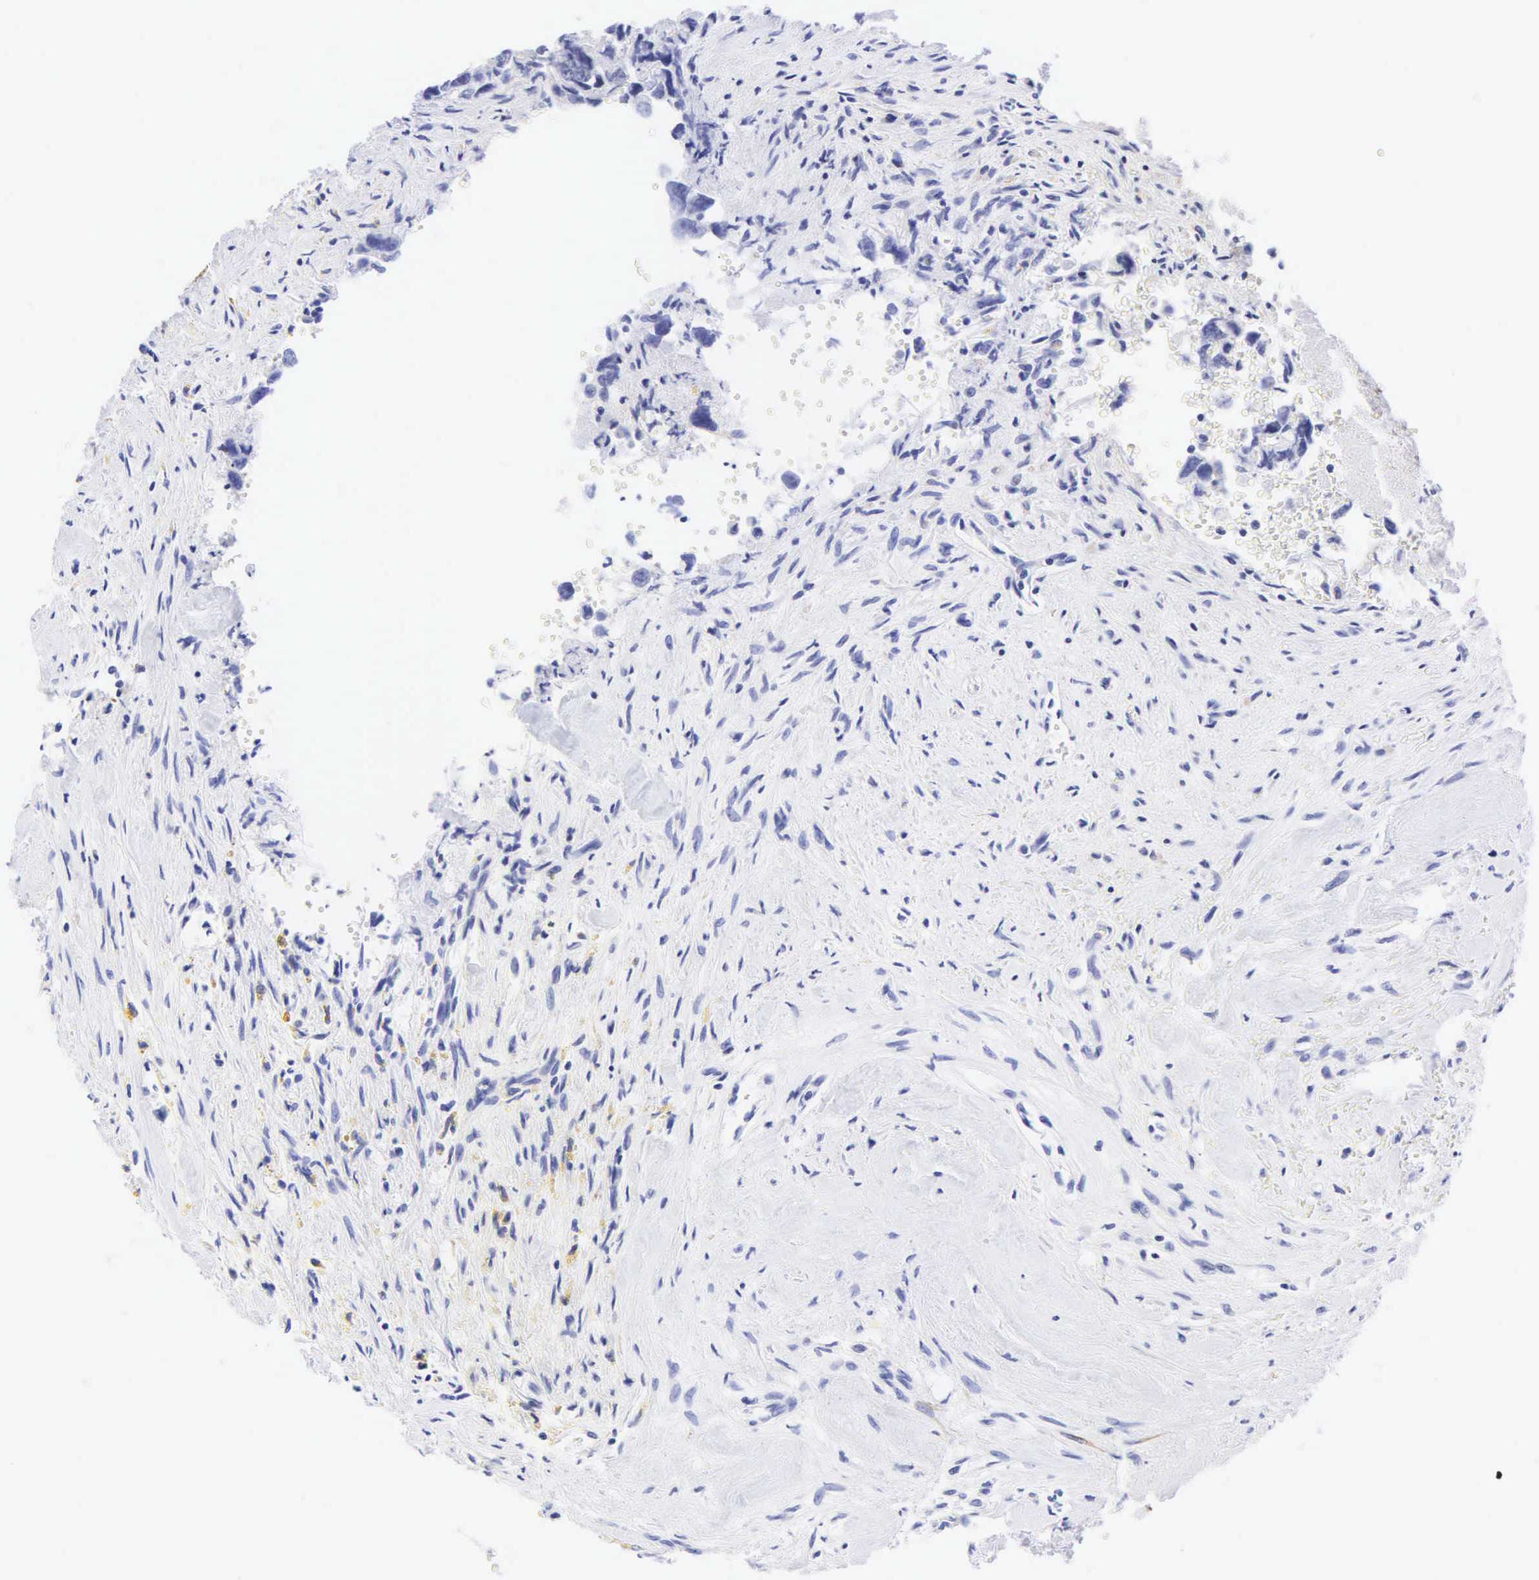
{"staining": {"intensity": "negative", "quantity": "none", "location": "none"}, "tissue": "testis cancer", "cell_type": "Tumor cells", "image_type": "cancer", "snomed": [{"axis": "morphology", "description": "Carcinoma, Embryonal, NOS"}, {"axis": "topography", "description": "Testis"}], "caption": "The micrograph exhibits no significant staining in tumor cells of testis cancer (embryonal carcinoma). (DAB (3,3'-diaminobenzidine) IHC visualized using brightfield microscopy, high magnification).", "gene": "DES", "patient": {"sex": "male", "age": 31}}